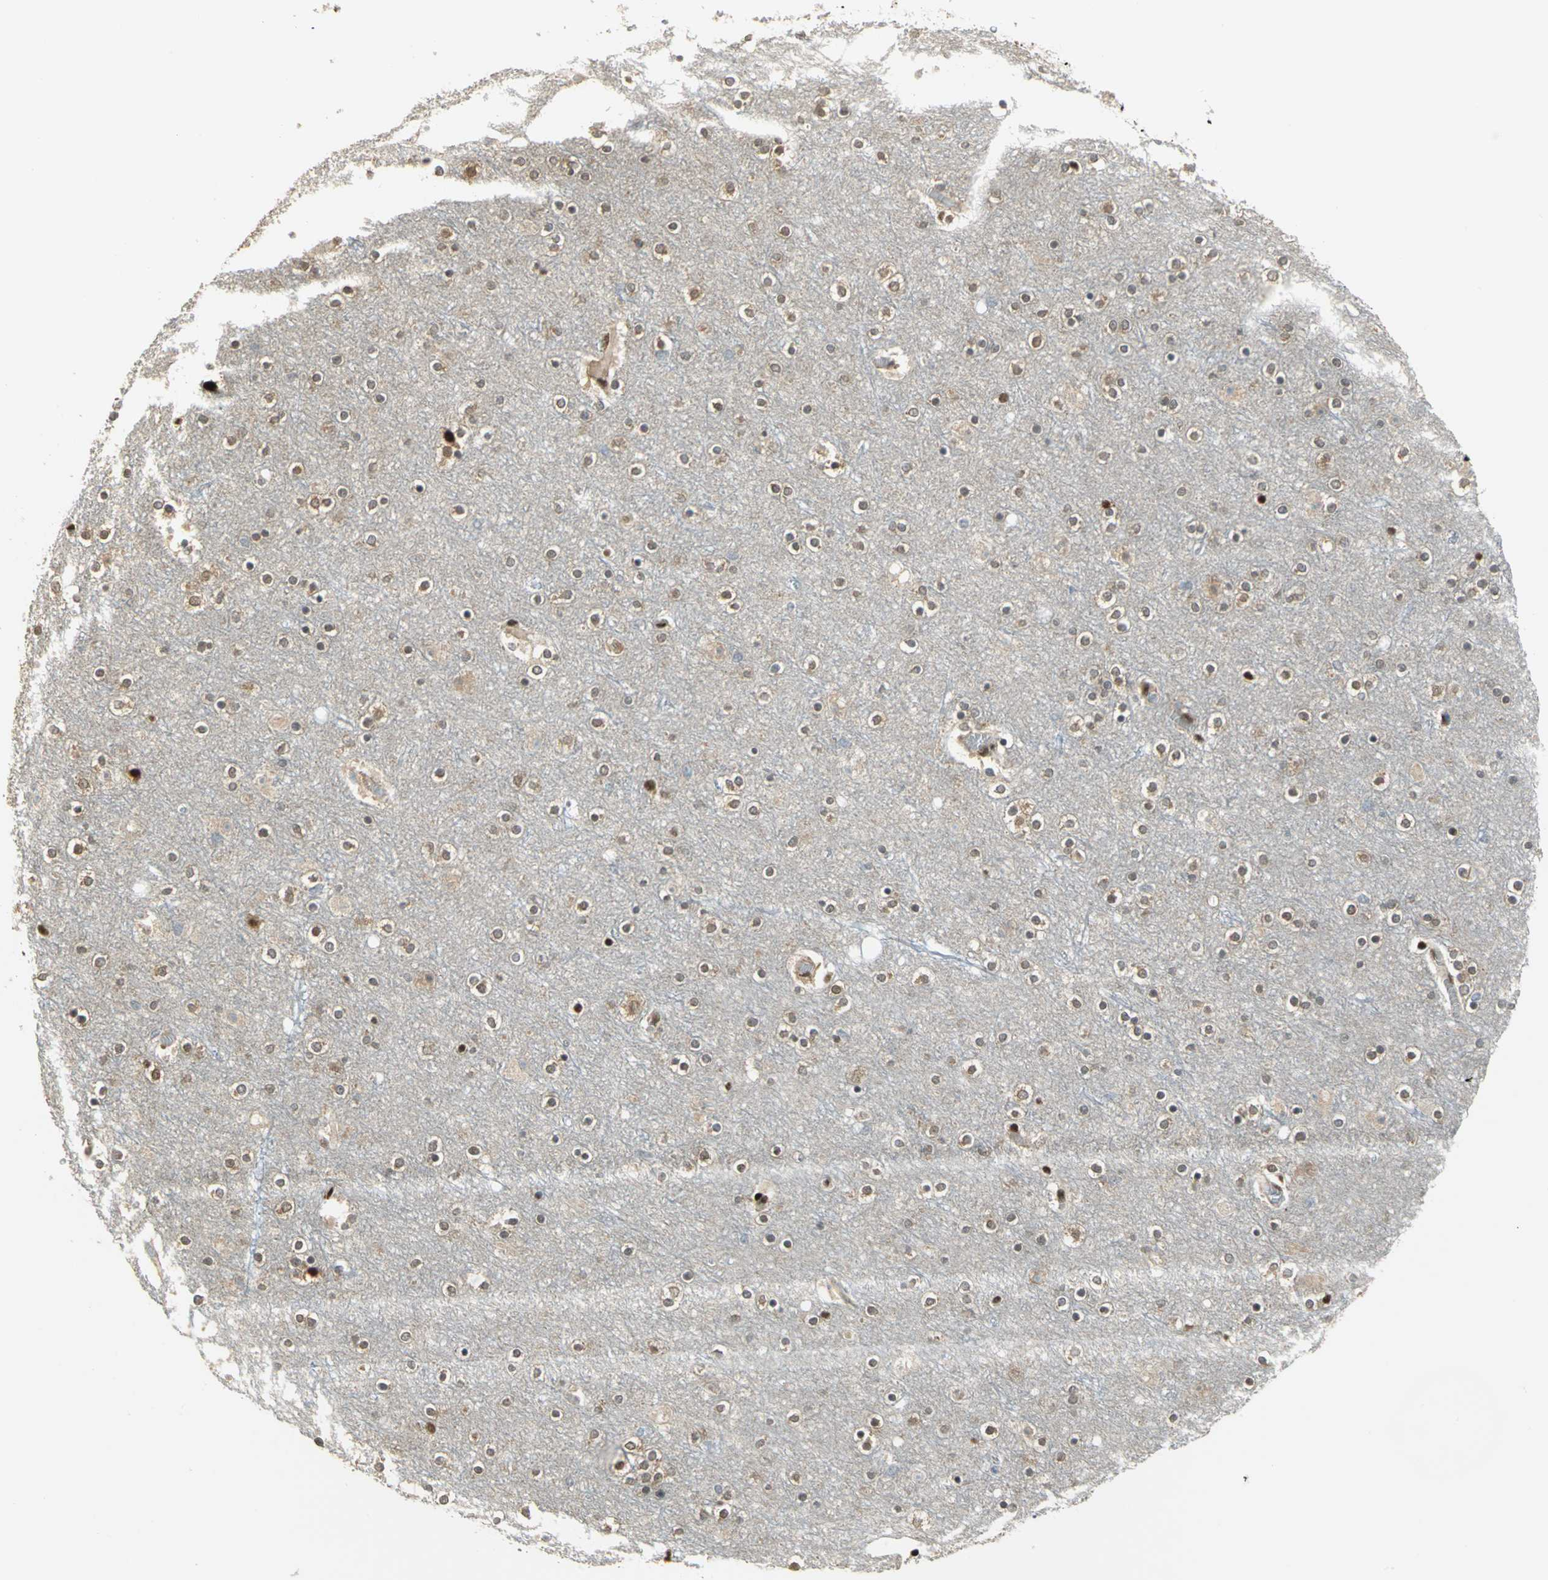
{"staining": {"intensity": "weak", "quantity": "25%-75%", "location": "nuclear"}, "tissue": "cerebral cortex", "cell_type": "Endothelial cells", "image_type": "normal", "snomed": [{"axis": "morphology", "description": "Normal tissue, NOS"}, {"axis": "topography", "description": "Cerebral cortex"}], "caption": "Weak nuclear staining is appreciated in approximately 25%-75% of endothelial cells in normal cerebral cortex. (Brightfield microscopy of DAB IHC at high magnification).", "gene": "RBFOX2", "patient": {"sex": "female", "age": 54}}